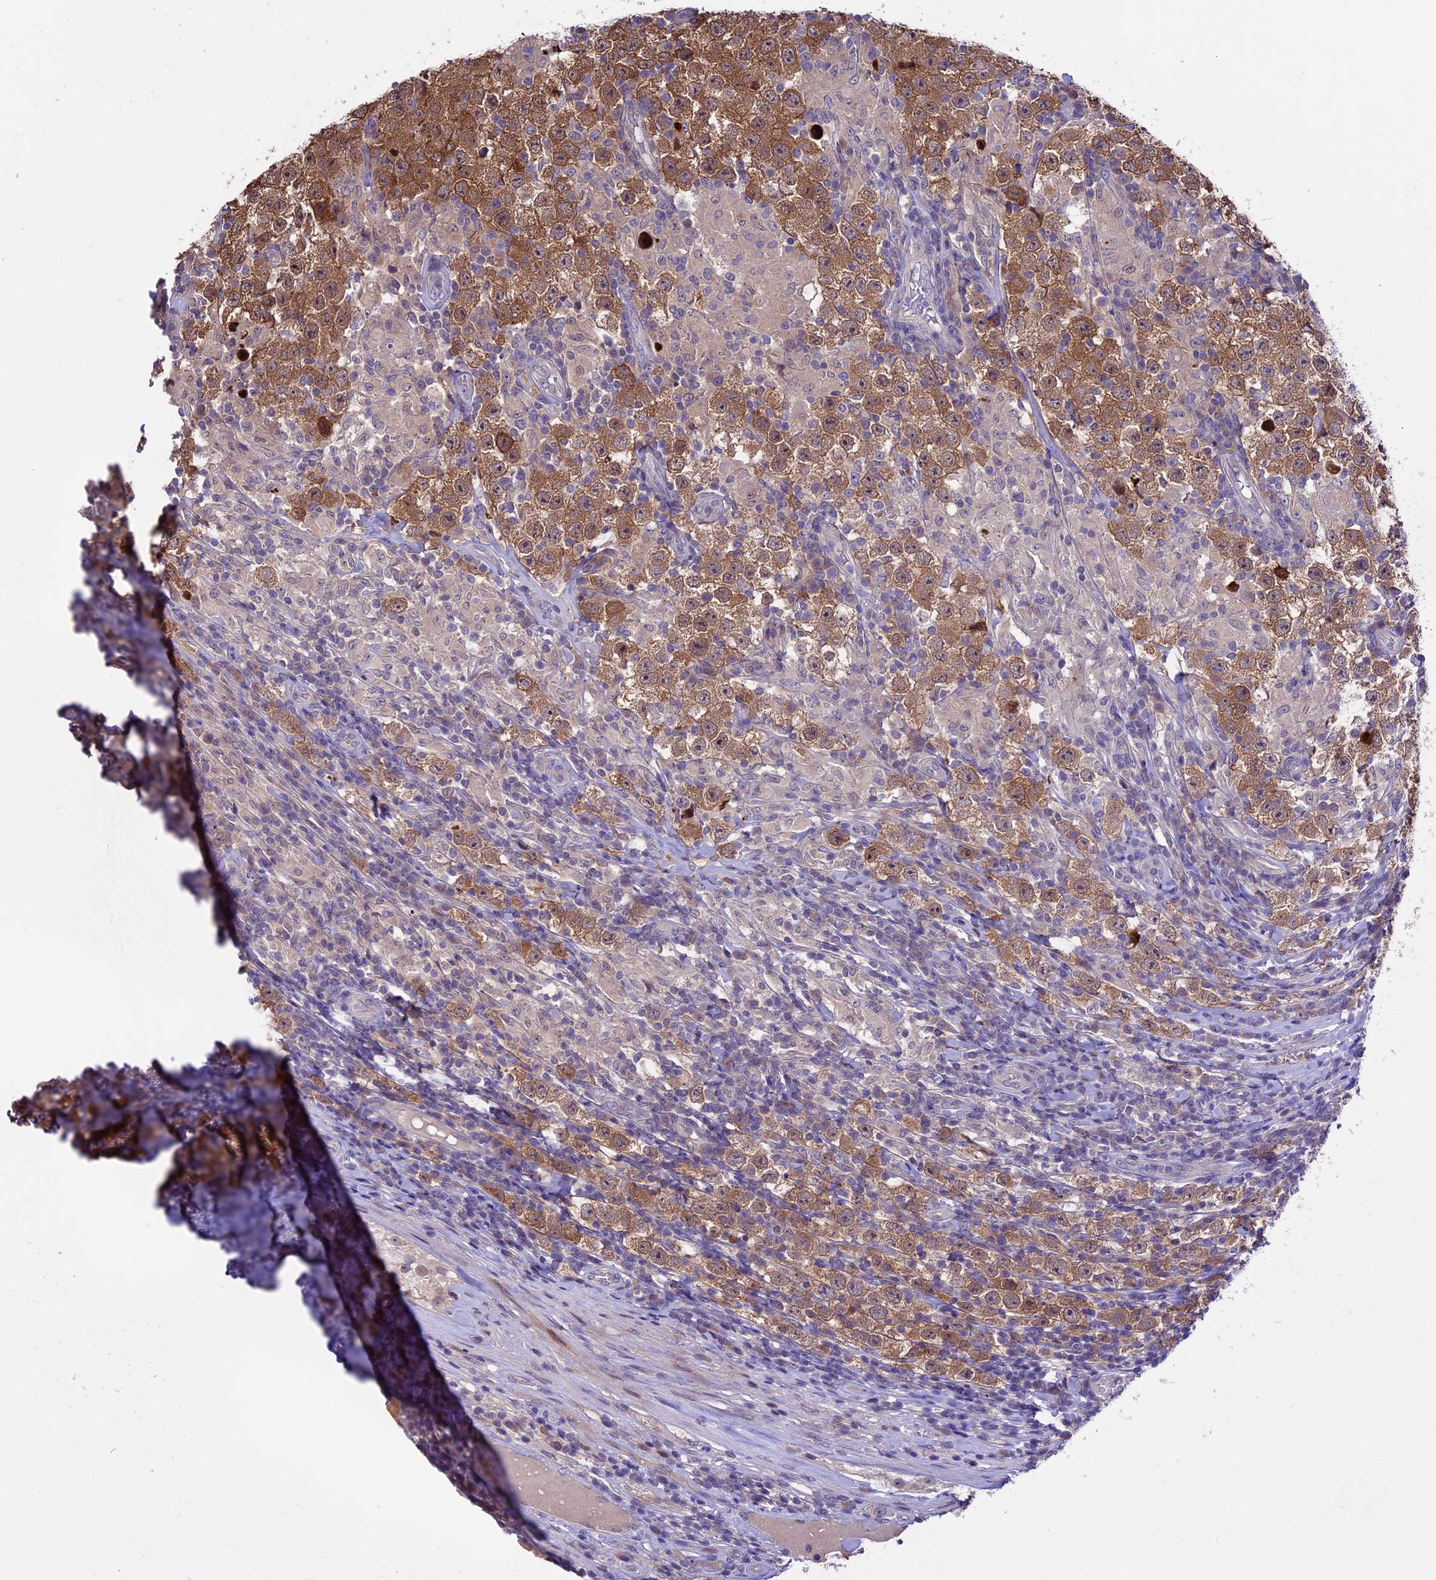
{"staining": {"intensity": "moderate", "quantity": ">75%", "location": "cytoplasmic/membranous"}, "tissue": "testis cancer", "cell_type": "Tumor cells", "image_type": "cancer", "snomed": [{"axis": "morphology", "description": "Normal tissue, NOS"}, {"axis": "morphology", "description": "Urothelial carcinoma, High grade"}, {"axis": "morphology", "description": "Seminoma, NOS"}, {"axis": "morphology", "description": "Carcinoma, Embryonal, NOS"}, {"axis": "topography", "description": "Urinary bladder"}, {"axis": "topography", "description": "Testis"}], "caption": "Protein staining of testis cancer tissue displays moderate cytoplasmic/membranous positivity in approximately >75% of tumor cells.", "gene": "XKR7", "patient": {"sex": "male", "age": 41}}